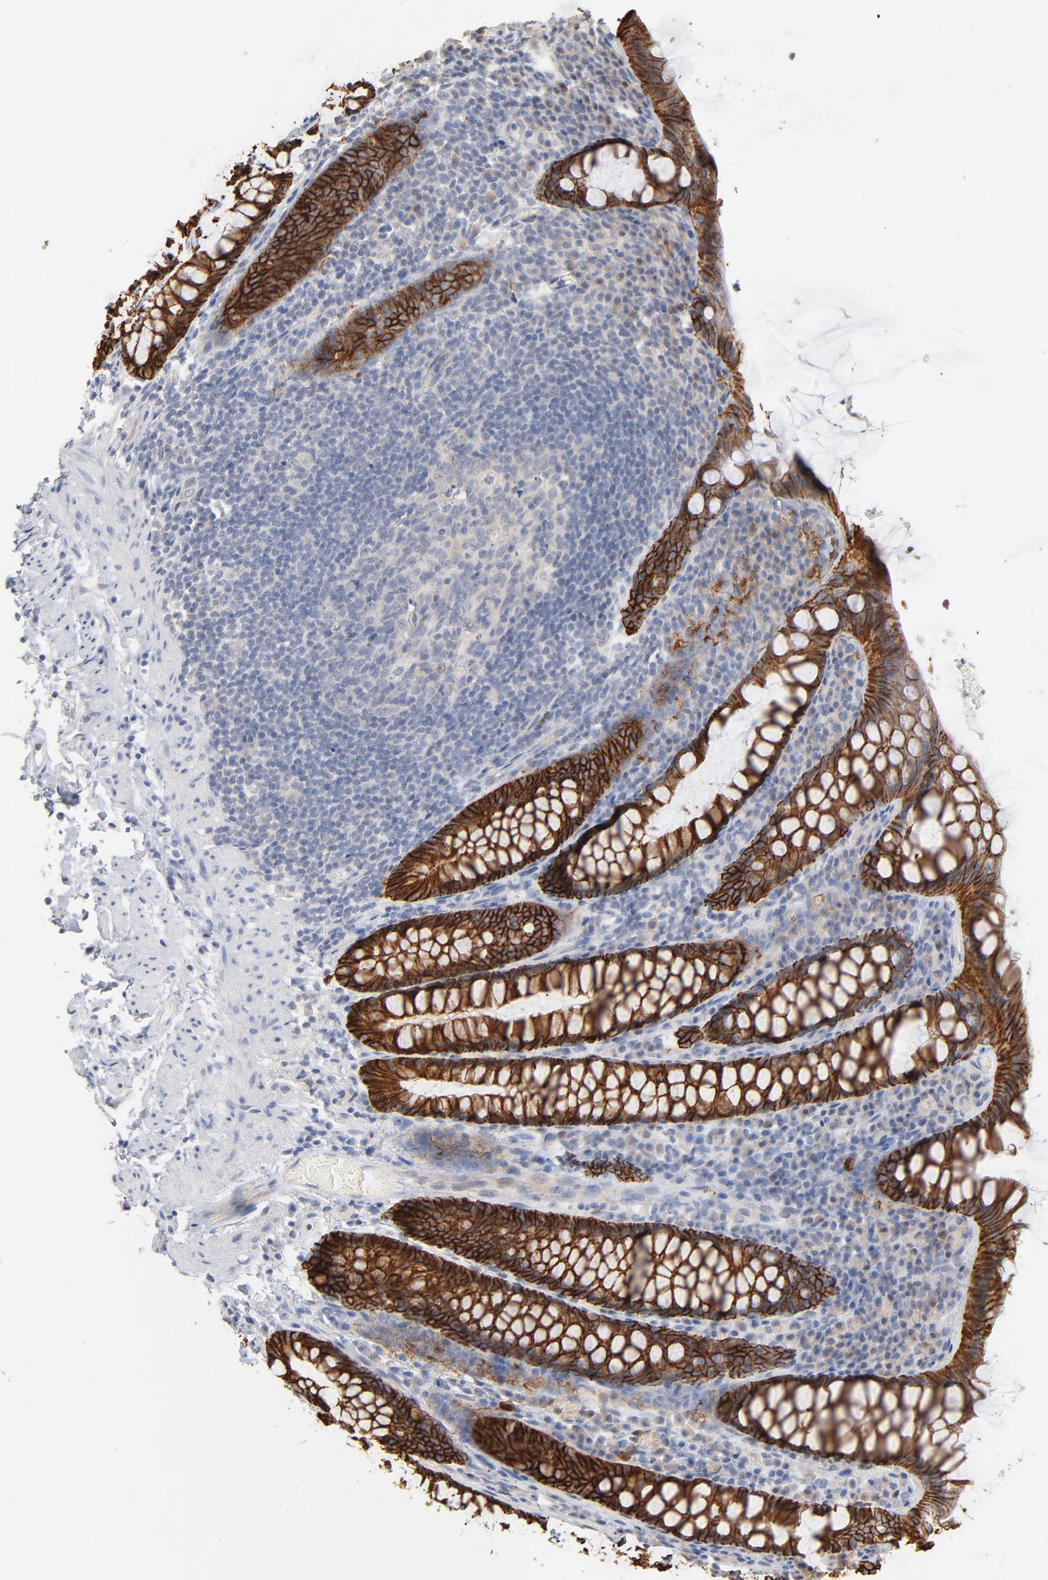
{"staining": {"intensity": "strong", "quantity": ">75%", "location": "cytoplasmic/membranous"}, "tissue": "rectum", "cell_type": "Glandular cells", "image_type": "normal", "snomed": [{"axis": "morphology", "description": "Normal tissue, NOS"}, {"axis": "topography", "description": "Rectum"}], "caption": "Normal rectum was stained to show a protein in brown. There is high levels of strong cytoplasmic/membranous staining in about >75% of glandular cells. Ihc stains the protein in brown and the nuclei are stained blue.", "gene": "EPCAM", "patient": {"sex": "male", "age": 92}}